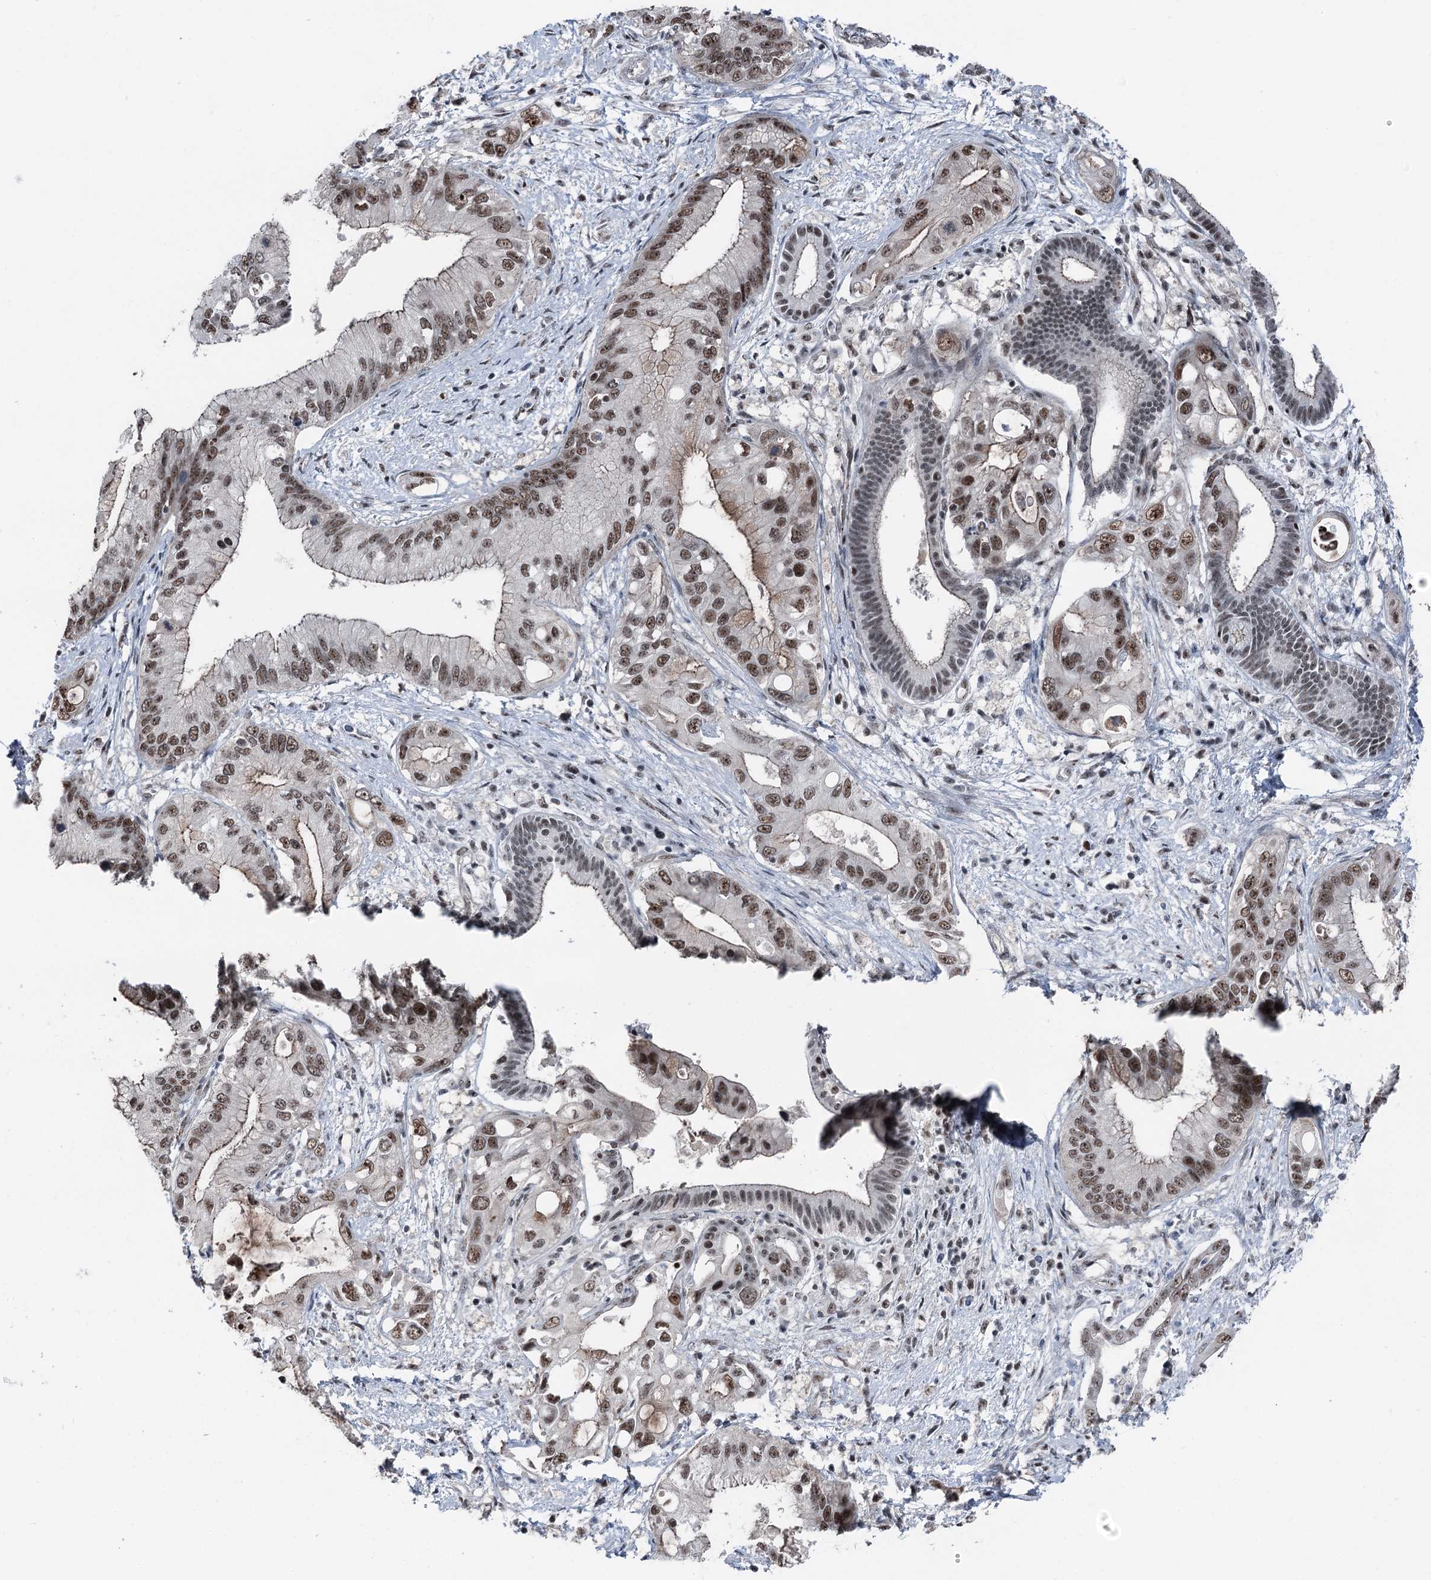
{"staining": {"intensity": "moderate", "quantity": "25%-75%", "location": "nuclear"}, "tissue": "pancreatic cancer", "cell_type": "Tumor cells", "image_type": "cancer", "snomed": [{"axis": "morphology", "description": "Inflammation, NOS"}, {"axis": "morphology", "description": "Adenocarcinoma, NOS"}, {"axis": "topography", "description": "Pancreas"}], "caption": "Human pancreatic cancer stained with a protein marker demonstrates moderate staining in tumor cells.", "gene": "POLR2H", "patient": {"sex": "female", "age": 56}}